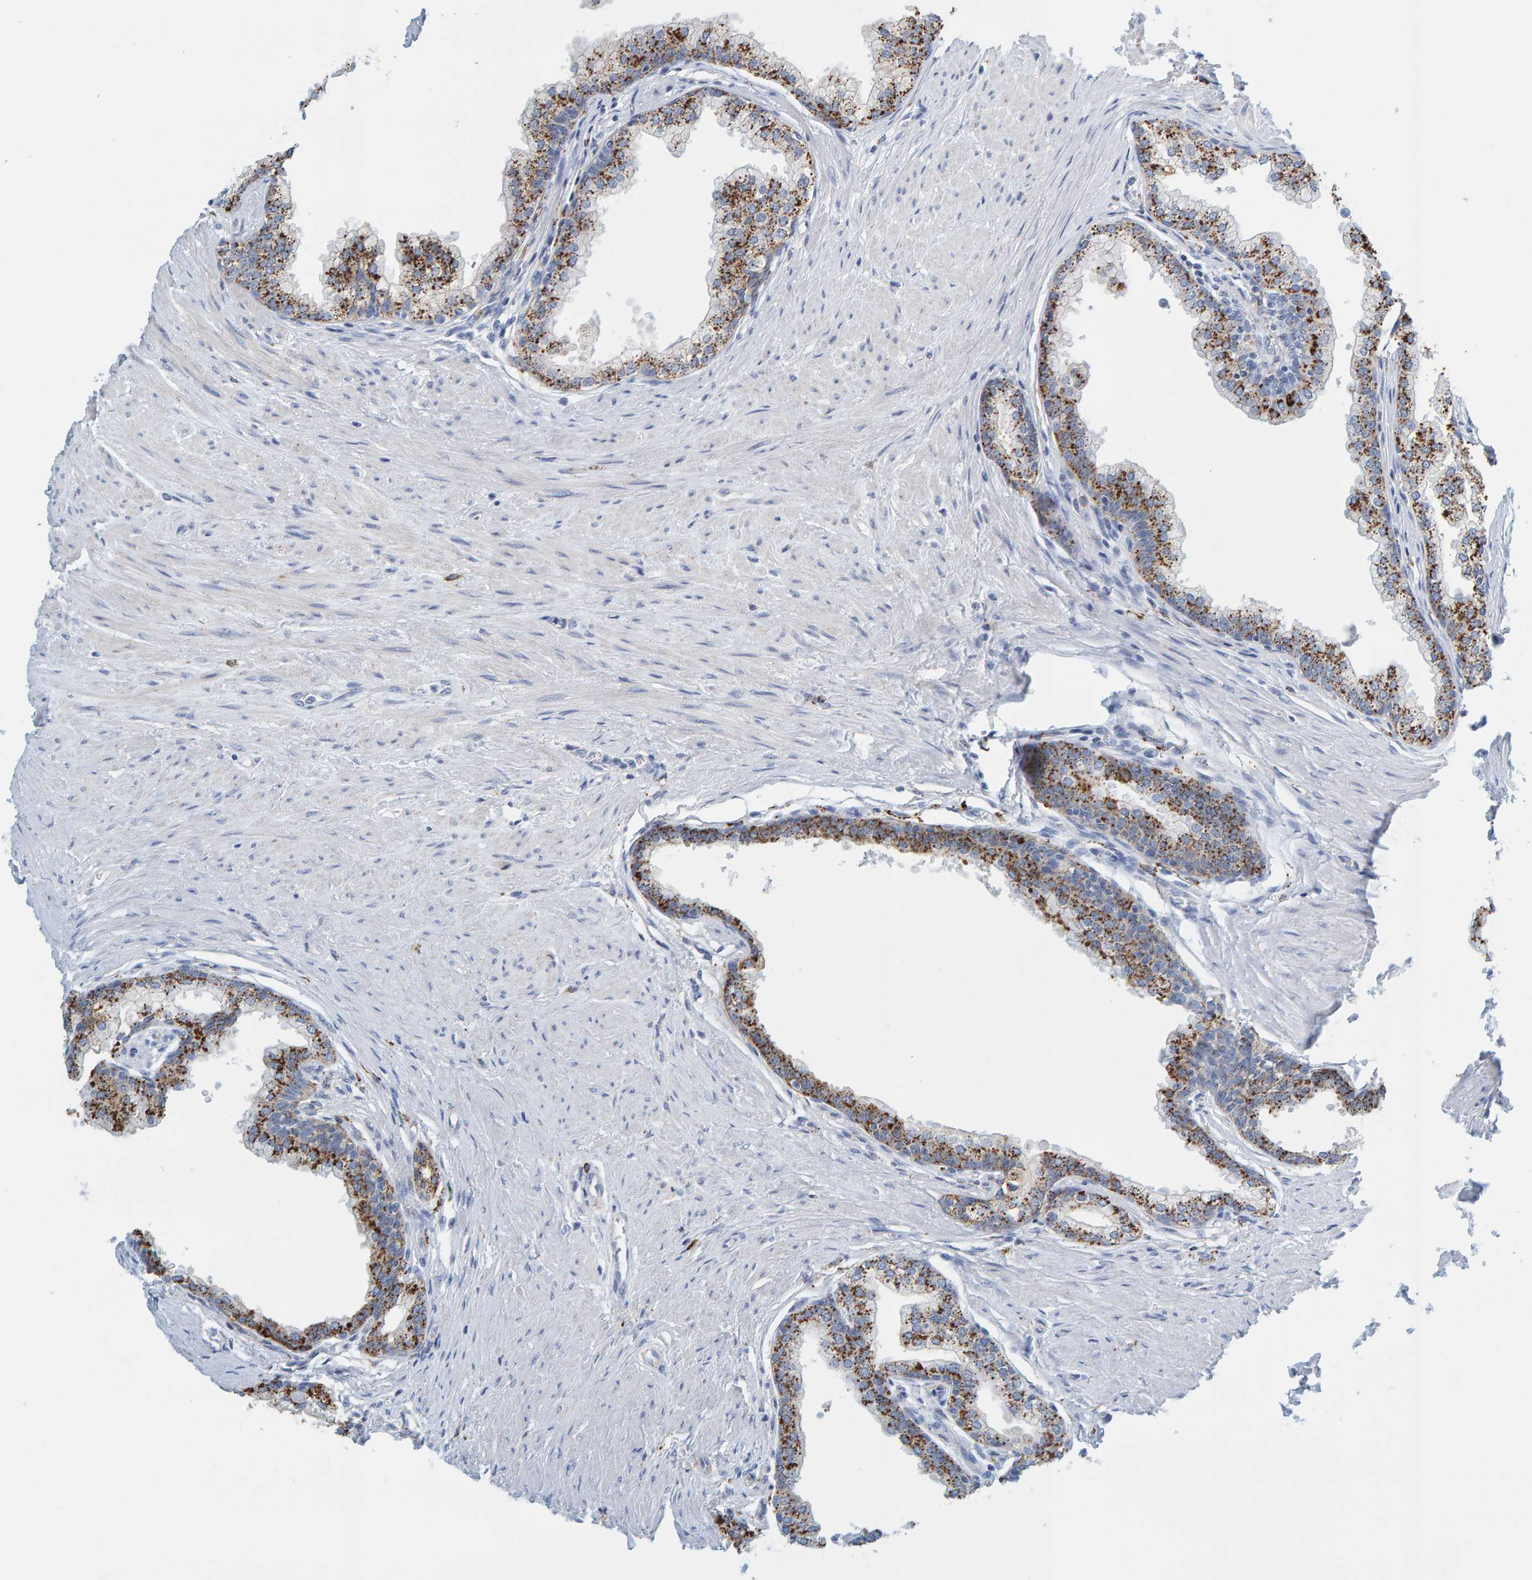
{"staining": {"intensity": "moderate", "quantity": ">75%", "location": "cytoplasmic/membranous"}, "tissue": "prostate", "cell_type": "Glandular cells", "image_type": "normal", "snomed": [{"axis": "morphology", "description": "Normal tissue, NOS"}, {"axis": "morphology", "description": "Urothelial carcinoma, Low grade"}, {"axis": "topography", "description": "Urinary bladder"}, {"axis": "topography", "description": "Prostate"}], "caption": "The photomicrograph displays immunohistochemical staining of benign prostate. There is moderate cytoplasmic/membranous staining is present in about >75% of glandular cells.", "gene": "BIN3", "patient": {"sex": "male", "age": 60}}